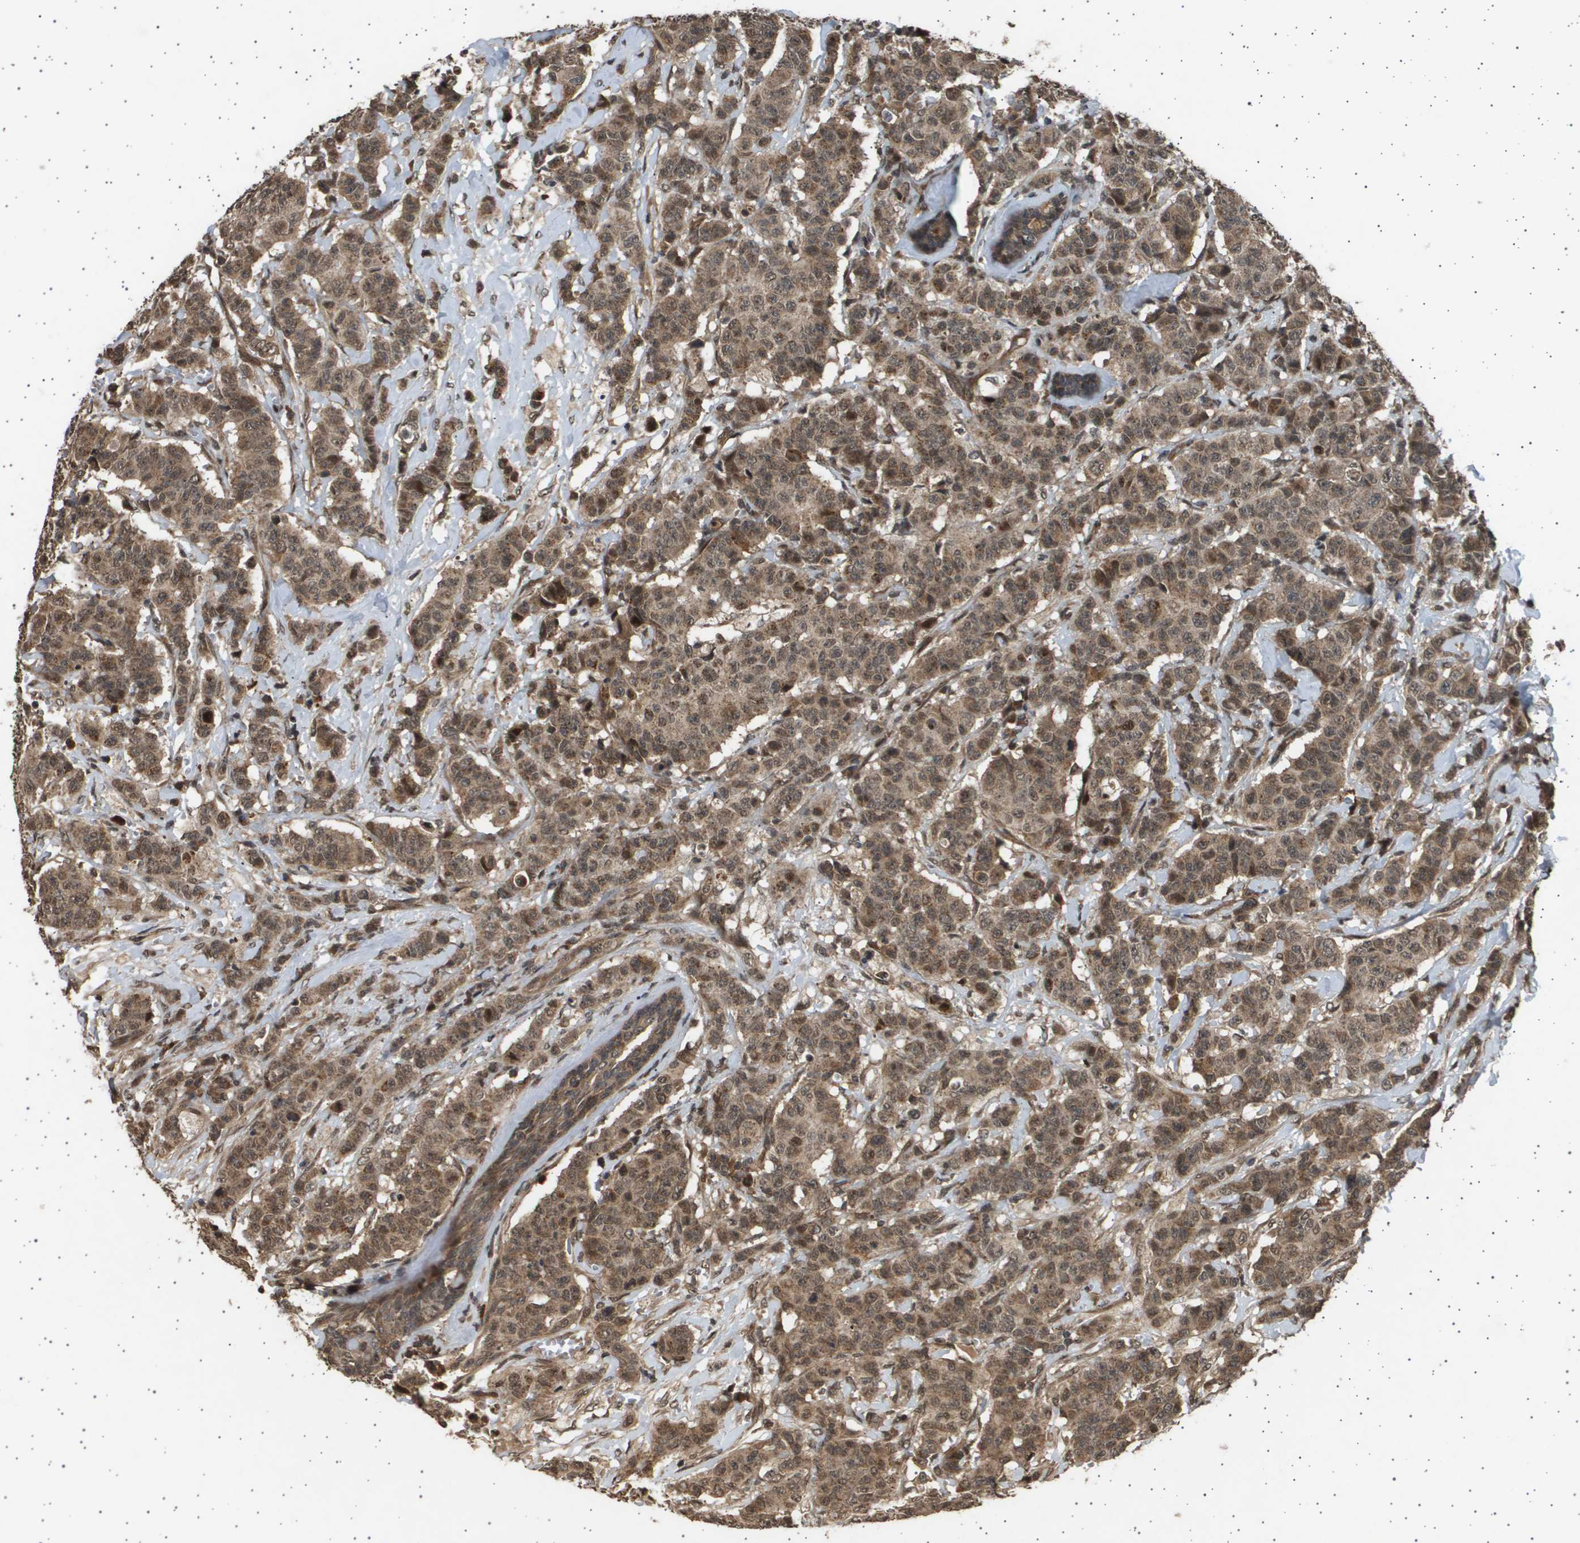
{"staining": {"intensity": "moderate", "quantity": ">75%", "location": "cytoplasmic/membranous,nuclear"}, "tissue": "breast cancer", "cell_type": "Tumor cells", "image_type": "cancer", "snomed": [{"axis": "morphology", "description": "Normal tissue, NOS"}, {"axis": "morphology", "description": "Duct carcinoma"}, {"axis": "topography", "description": "Breast"}], "caption": "DAB (3,3'-diaminobenzidine) immunohistochemical staining of breast cancer (infiltrating ductal carcinoma) demonstrates moderate cytoplasmic/membranous and nuclear protein expression in about >75% of tumor cells.", "gene": "TNRC6A", "patient": {"sex": "female", "age": 40}}